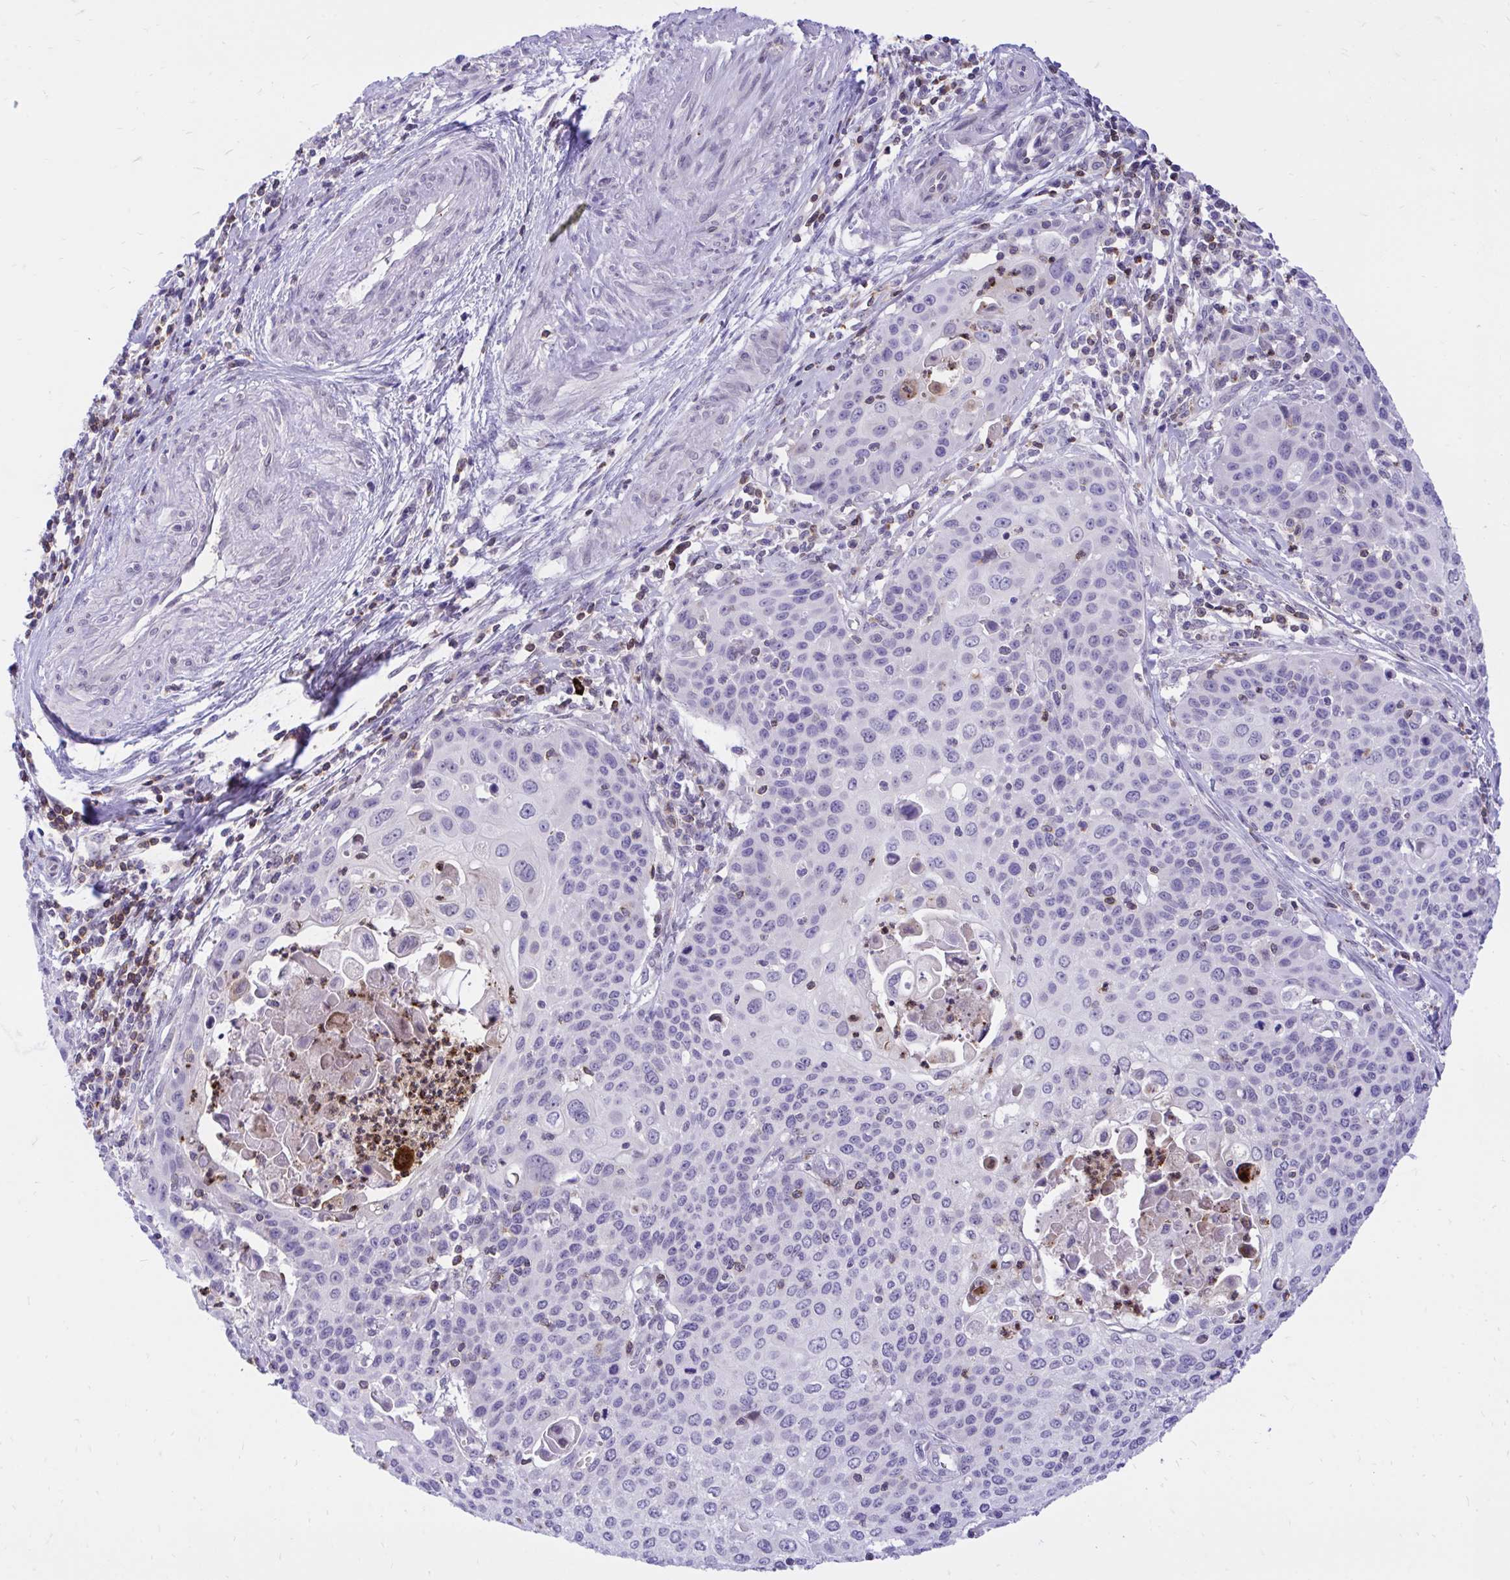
{"staining": {"intensity": "negative", "quantity": "none", "location": "none"}, "tissue": "cervical cancer", "cell_type": "Tumor cells", "image_type": "cancer", "snomed": [{"axis": "morphology", "description": "Squamous cell carcinoma, NOS"}, {"axis": "topography", "description": "Cervix"}], "caption": "Immunohistochemical staining of cervical cancer (squamous cell carcinoma) exhibits no significant positivity in tumor cells. (DAB IHC, high magnification).", "gene": "CXCL8", "patient": {"sex": "female", "age": 65}}